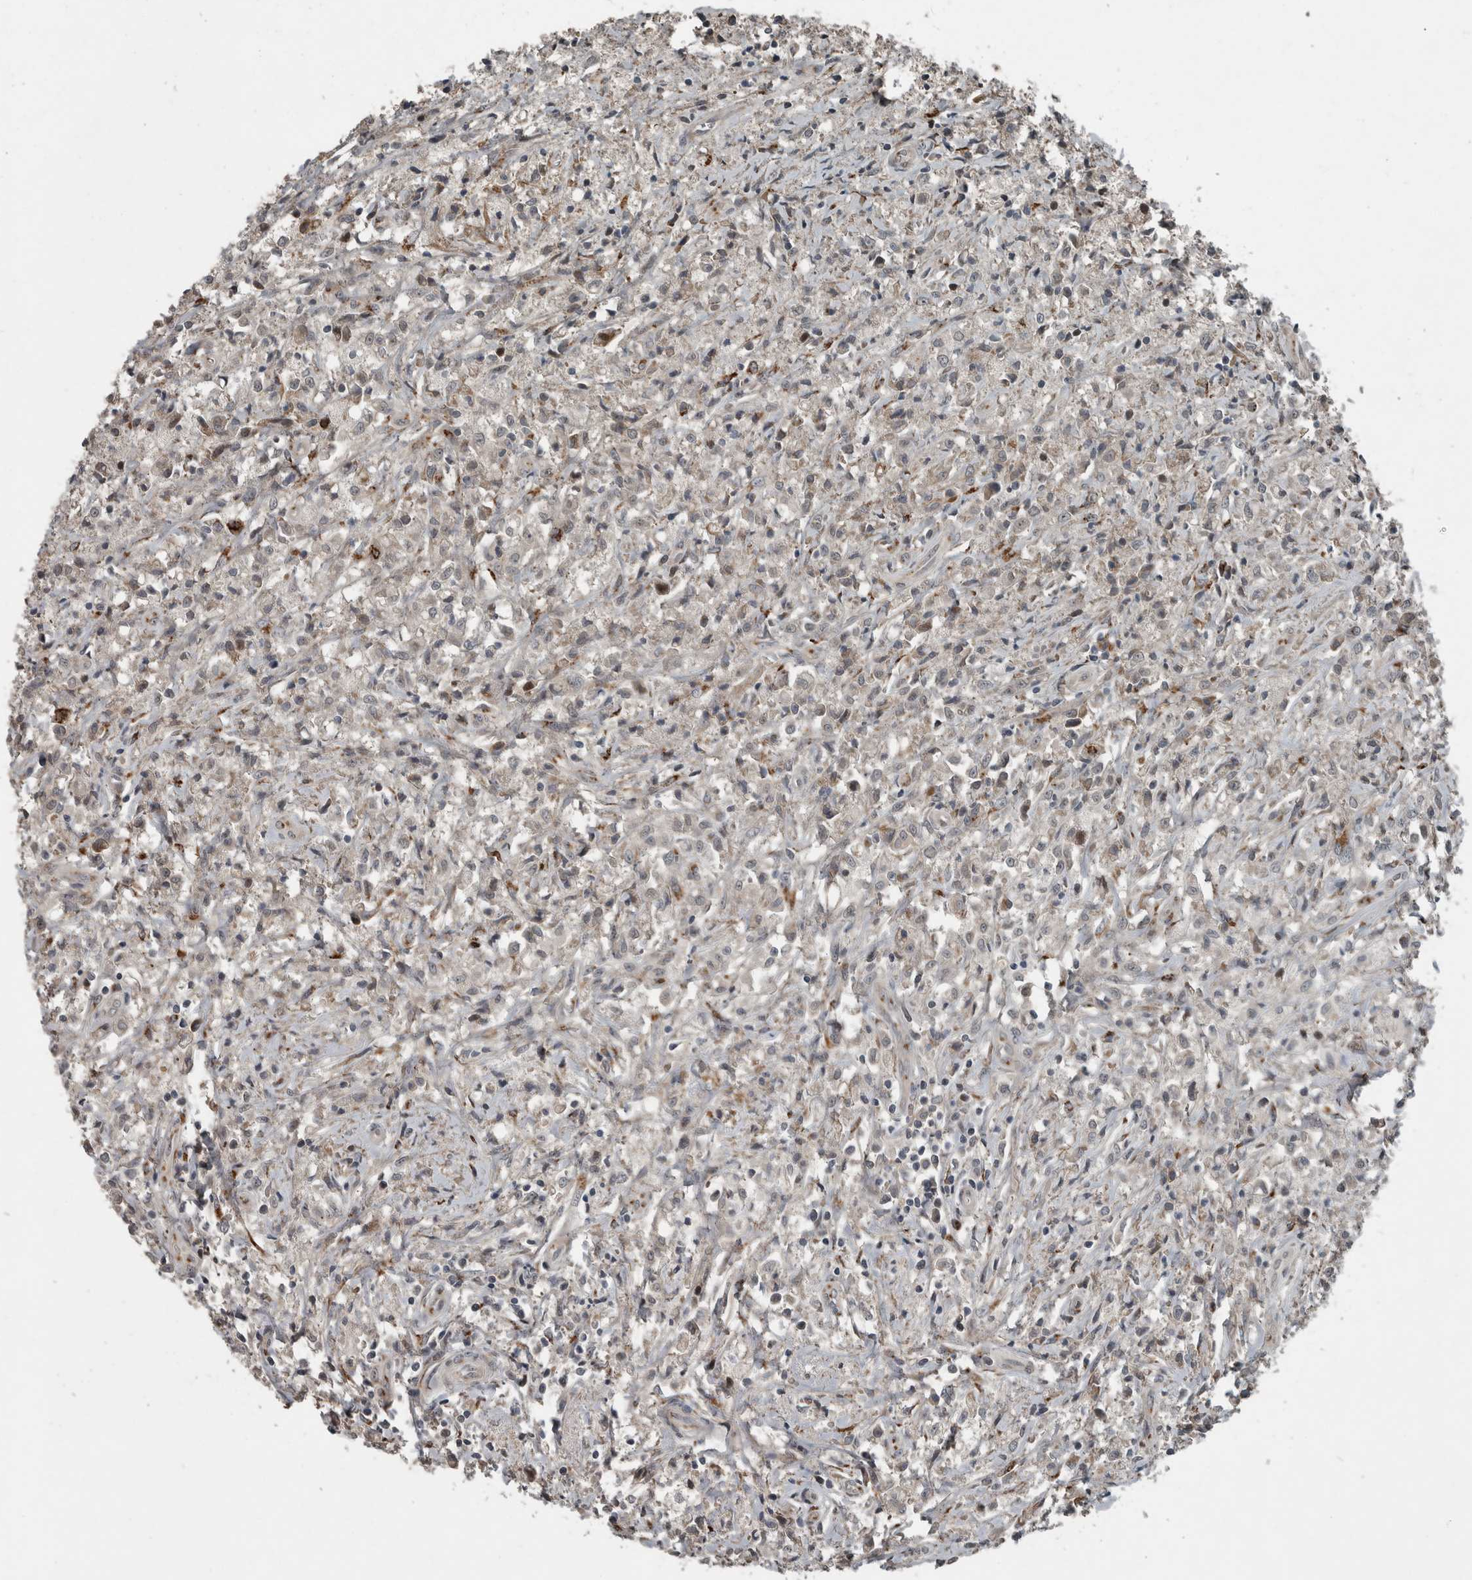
{"staining": {"intensity": "negative", "quantity": "none", "location": "none"}, "tissue": "testis cancer", "cell_type": "Tumor cells", "image_type": "cancer", "snomed": [{"axis": "morphology", "description": "Carcinoma, Embryonal, NOS"}, {"axis": "topography", "description": "Testis"}], "caption": "There is no significant positivity in tumor cells of testis cancer (embryonal carcinoma). Nuclei are stained in blue.", "gene": "ZNF345", "patient": {"sex": "male", "age": 2}}